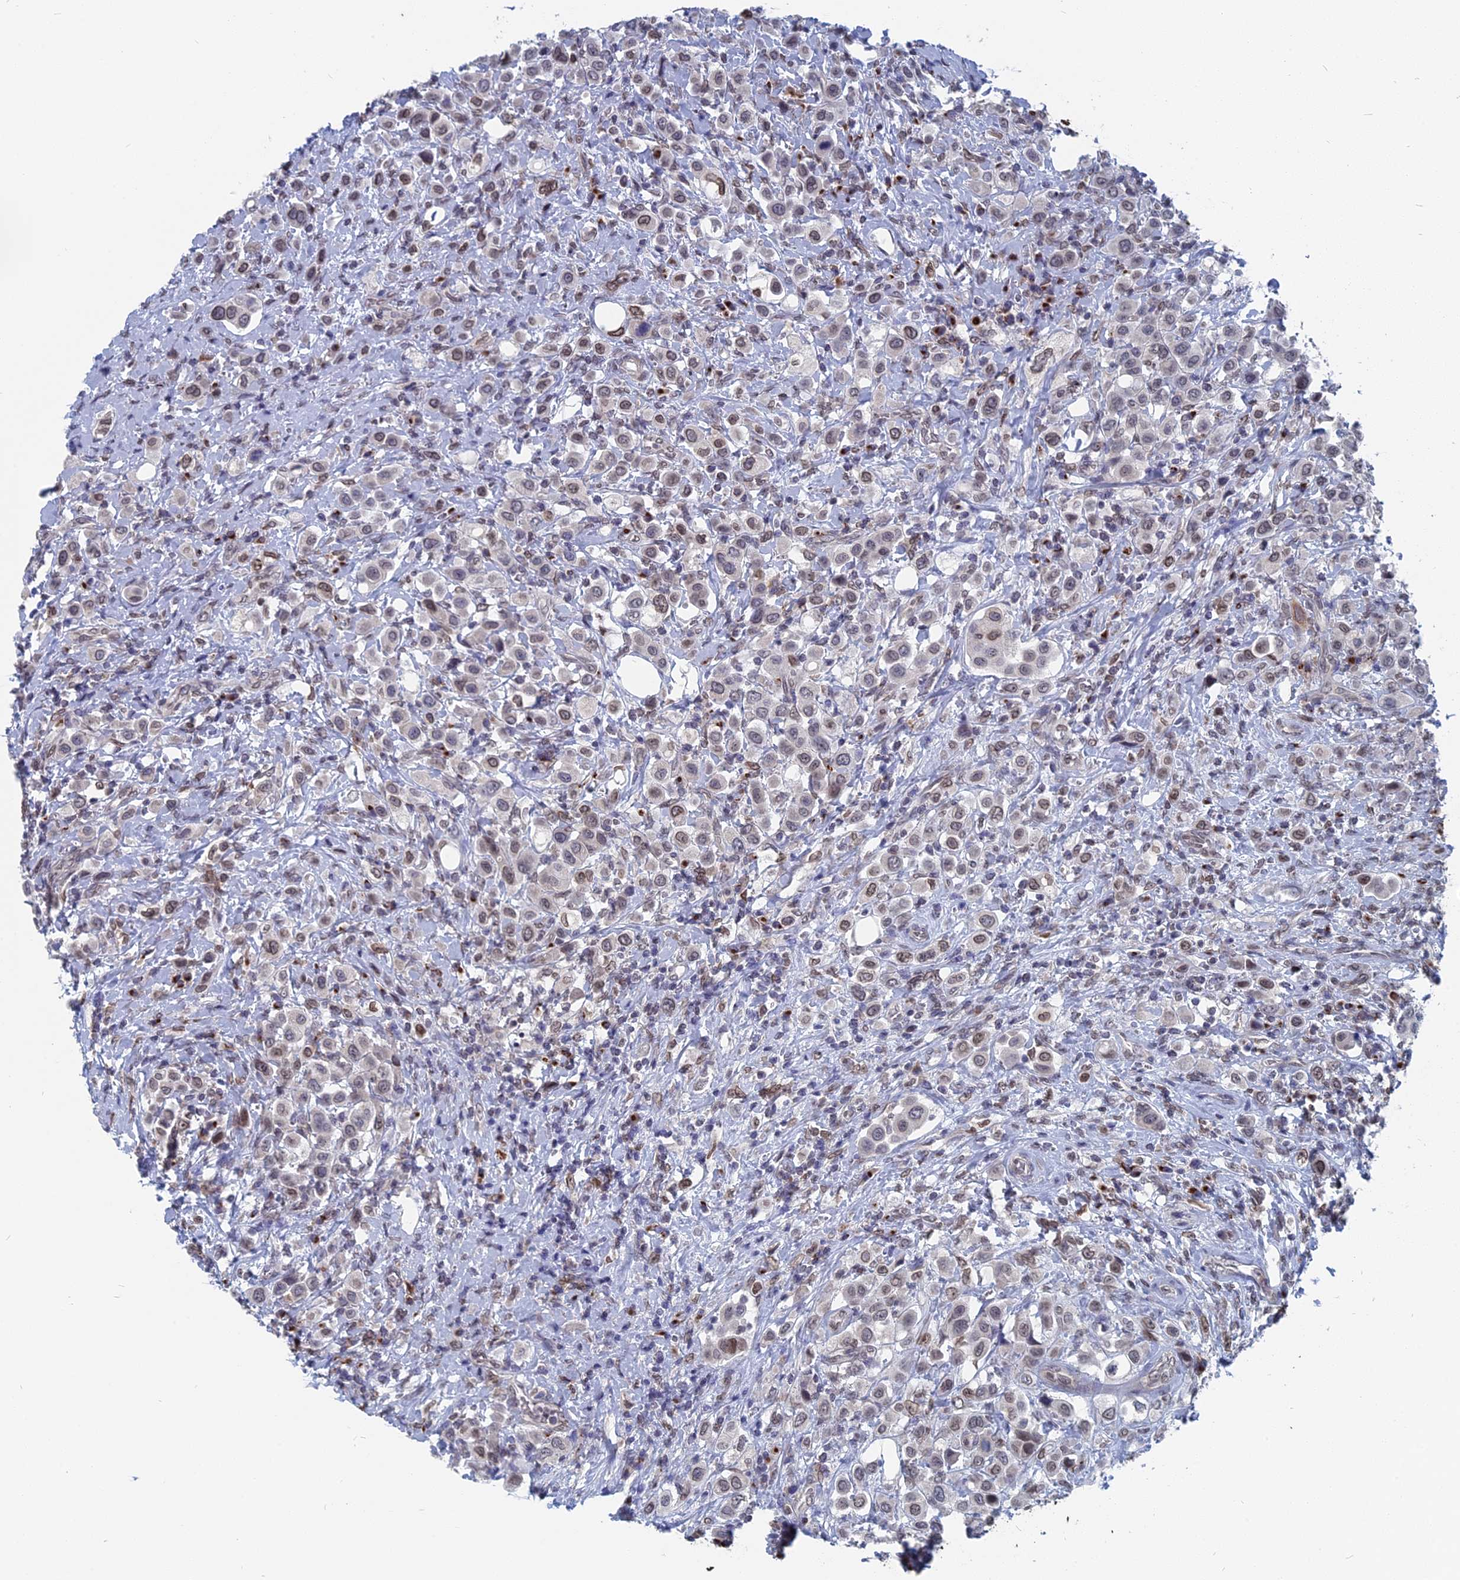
{"staining": {"intensity": "weak", "quantity": "<25%", "location": "nuclear"}, "tissue": "urothelial cancer", "cell_type": "Tumor cells", "image_type": "cancer", "snomed": [{"axis": "morphology", "description": "Urothelial carcinoma, High grade"}, {"axis": "topography", "description": "Urinary bladder"}], "caption": "Tumor cells show no significant staining in urothelial carcinoma (high-grade).", "gene": "MTRF1", "patient": {"sex": "male", "age": 50}}